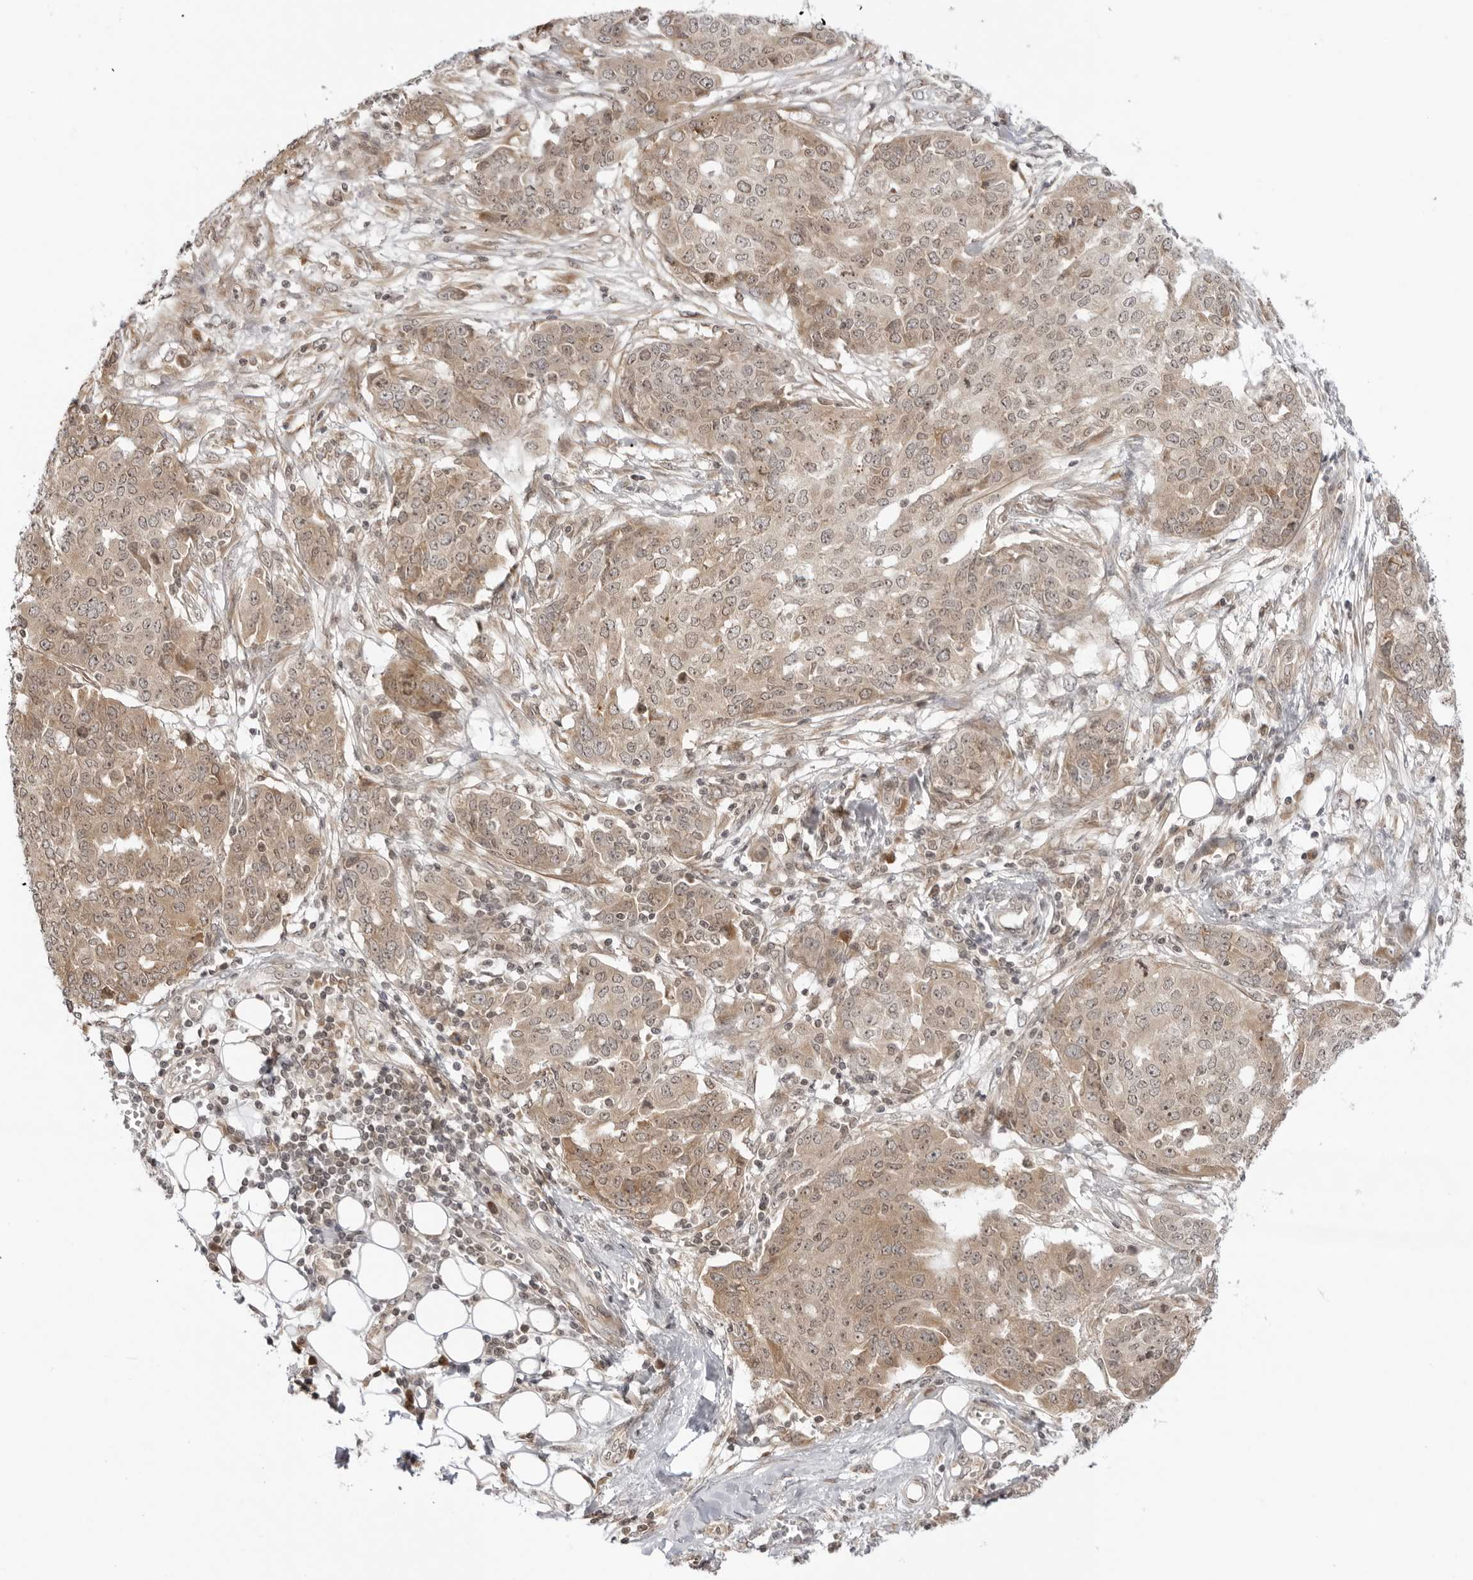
{"staining": {"intensity": "weak", "quantity": ">75%", "location": "cytoplasmic/membranous,nuclear"}, "tissue": "ovarian cancer", "cell_type": "Tumor cells", "image_type": "cancer", "snomed": [{"axis": "morphology", "description": "Cystadenocarcinoma, serous, NOS"}, {"axis": "topography", "description": "Soft tissue"}, {"axis": "topography", "description": "Ovary"}], "caption": "Immunohistochemical staining of human serous cystadenocarcinoma (ovarian) reveals low levels of weak cytoplasmic/membranous and nuclear staining in about >75% of tumor cells.", "gene": "PRRC2C", "patient": {"sex": "female", "age": 57}}